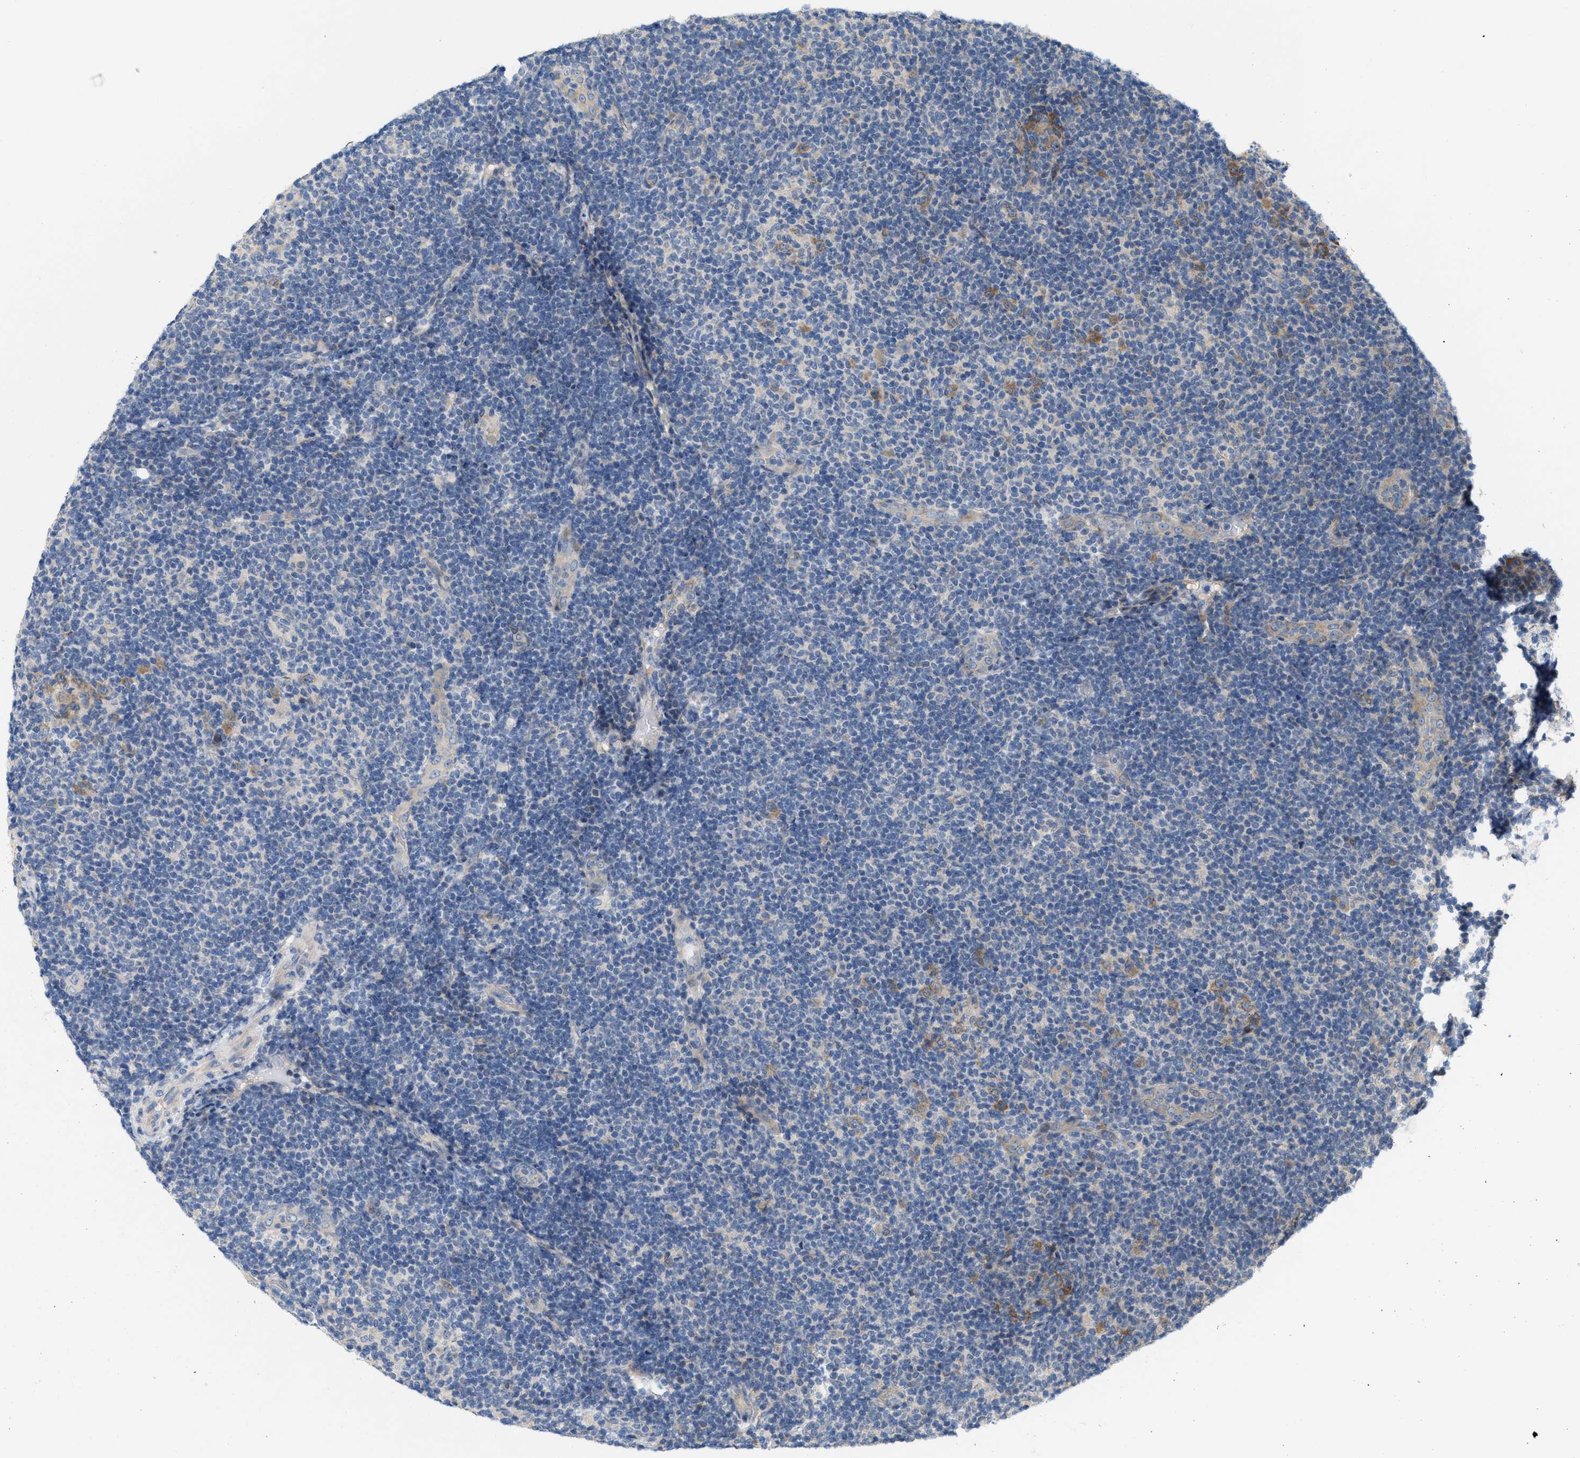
{"staining": {"intensity": "negative", "quantity": "none", "location": "none"}, "tissue": "lymphoma", "cell_type": "Tumor cells", "image_type": "cancer", "snomed": [{"axis": "morphology", "description": "Malignant lymphoma, non-Hodgkin's type, Low grade"}, {"axis": "topography", "description": "Lymph node"}], "caption": "Immunohistochemistry histopathology image of neoplastic tissue: lymphoma stained with DAB (3,3'-diaminobenzidine) displays no significant protein positivity in tumor cells.", "gene": "CSNK1A1", "patient": {"sex": "male", "age": 83}}